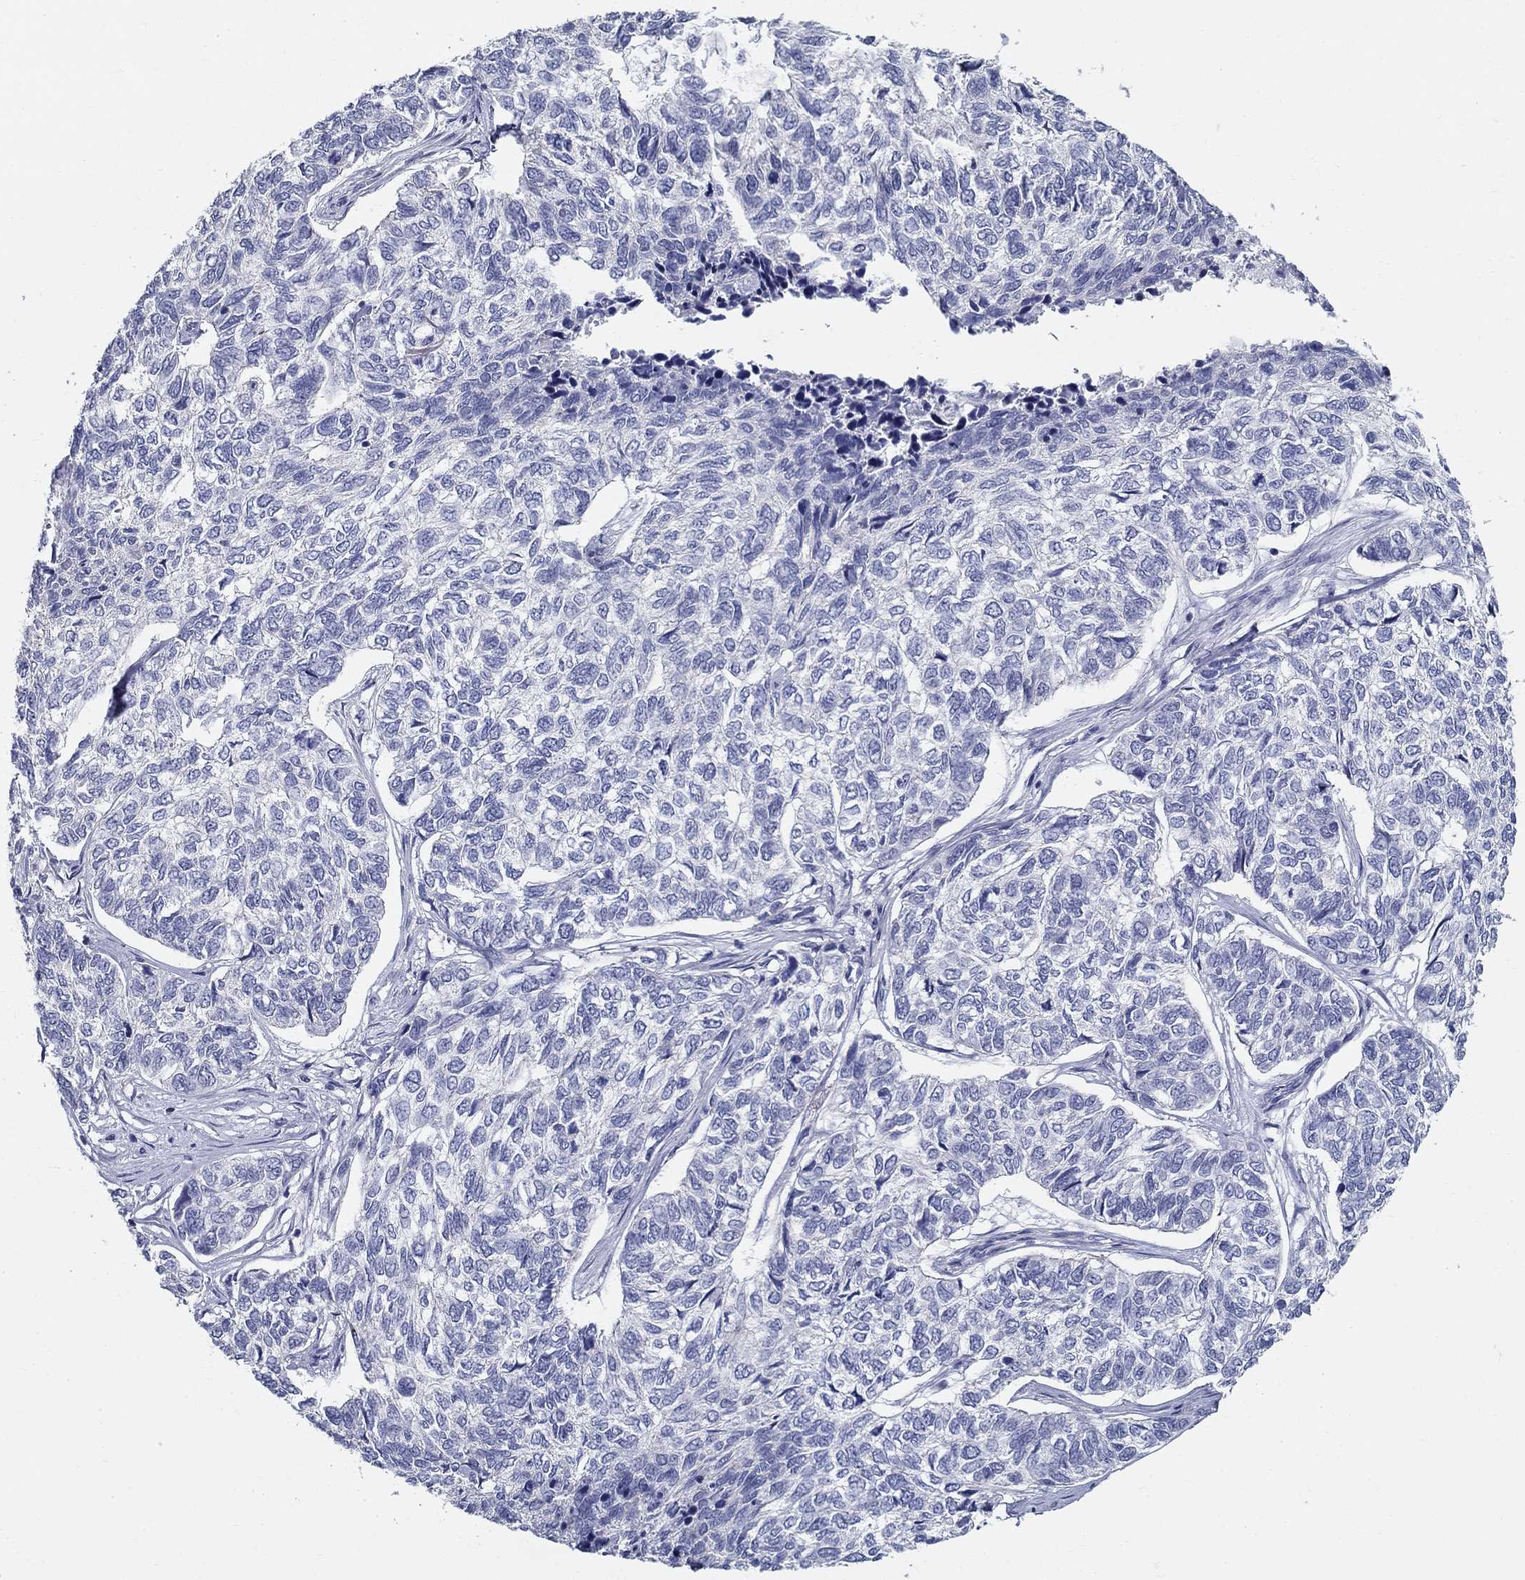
{"staining": {"intensity": "negative", "quantity": "none", "location": "none"}, "tissue": "skin cancer", "cell_type": "Tumor cells", "image_type": "cancer", "snomed": [{"axis": "morphology", "description": "Basal cell carcinoma"}, {"axis": "topography", "description": "Skin"}], "caption": "Tumor cells are negative for protein expression in human skin basal cell carcinoma.", "gene": "GUCA1A", "patient": {"sex": "female", "age": 65}}